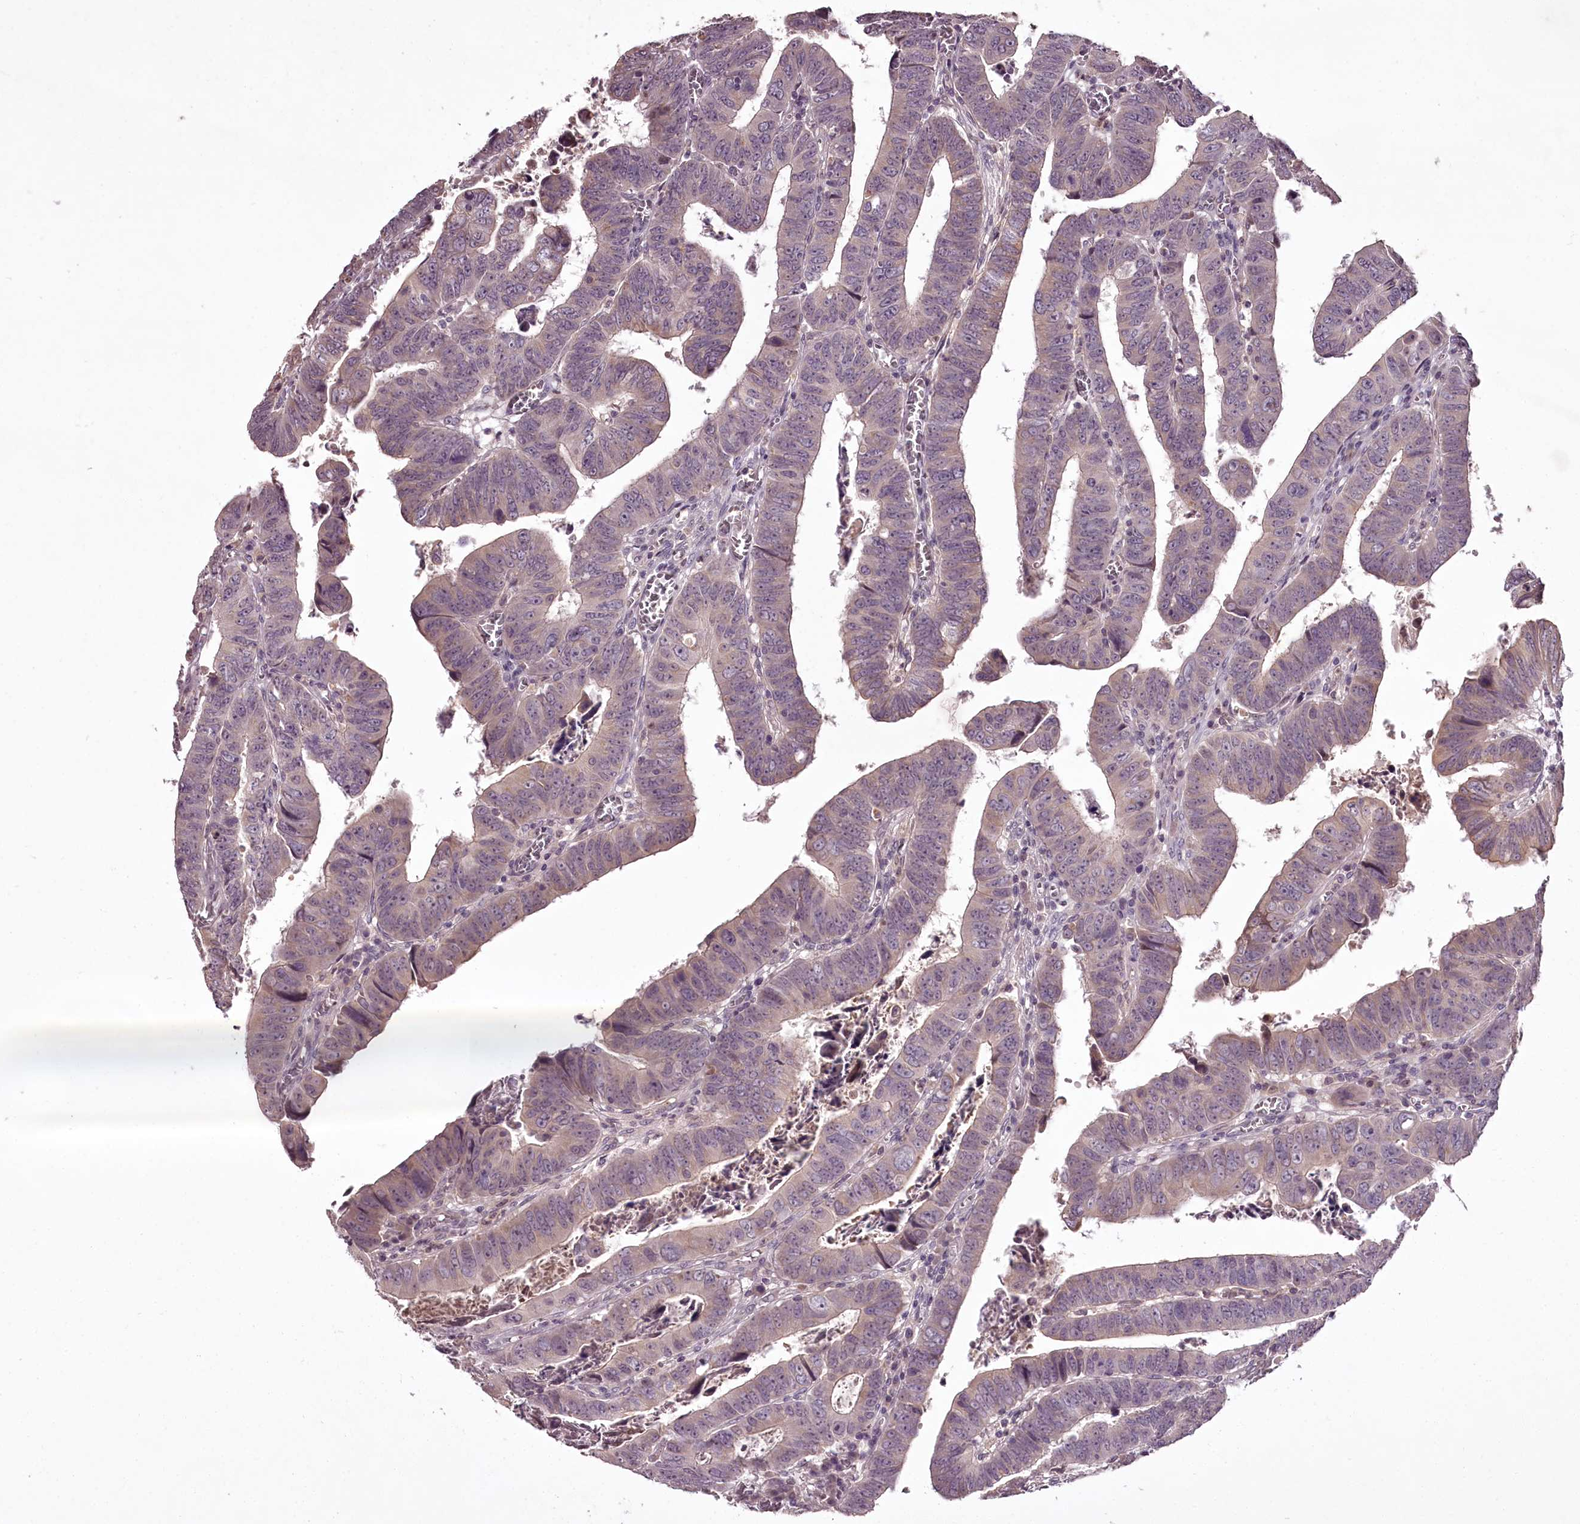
{"staining": {"intensity": "weak", "quantity": "<25%", "location": "cytoplasmic/membranous"}, "tissue": "colorectal cancer", "cell_type": "Tumor cells", "image_type": "cancer", "snomed": [{"axis": "morphology", "description": "Normal tissue, NOS"}, {"axis": "morphology", "description": "Adenocarcinoma, NOS"}, {"axis": "topography", "description": "Rectum"}], "caption": "The image reveals no staining of tumor cells in colorectal adenocarcinoma.", "gene": "RBMXL2", "patient": {"sex": "female", "age": 65}}